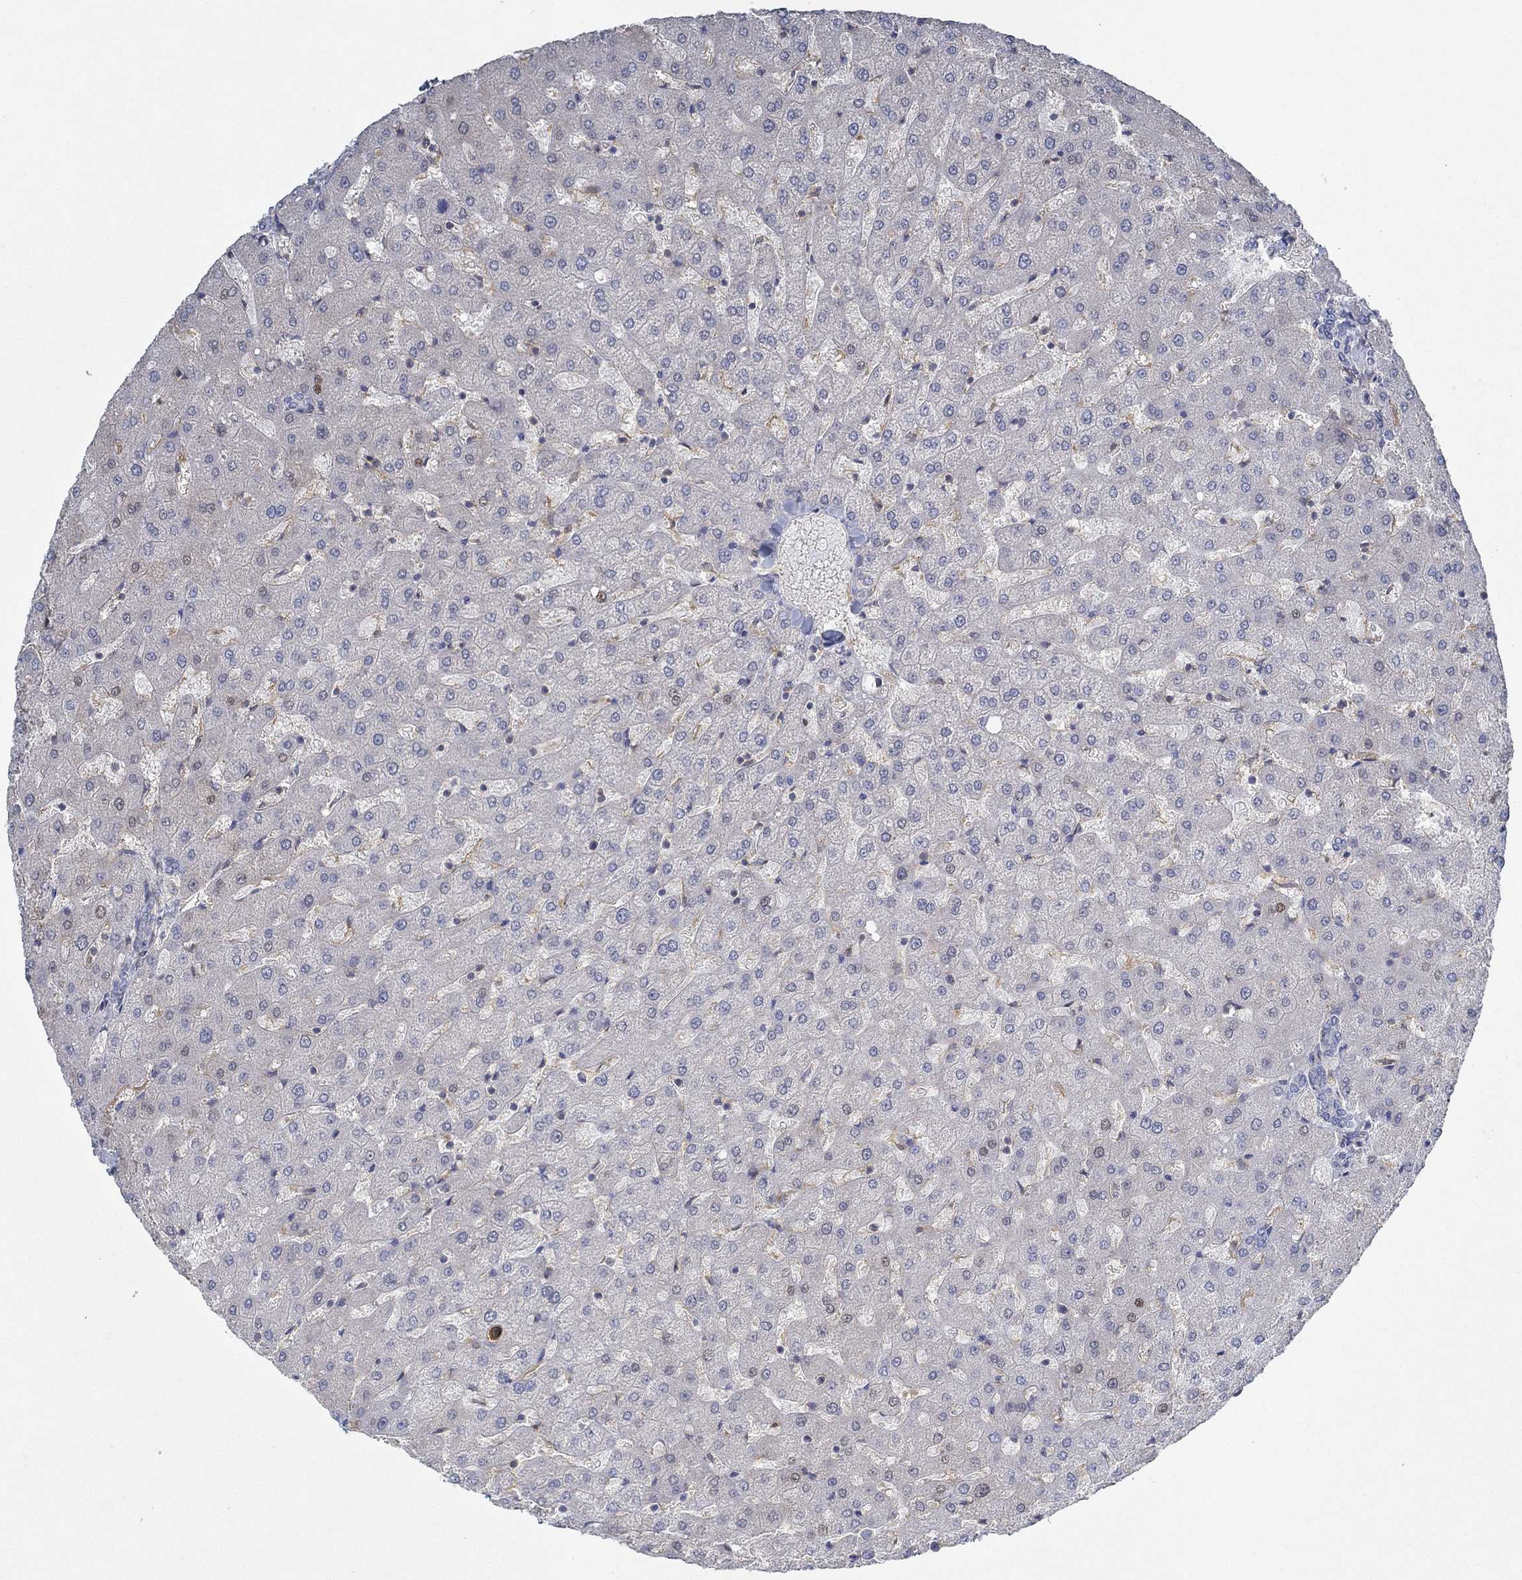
{"staining": {"intensity": "negative", "quantity": "none", "location": "none"}, "tissue": "liver", "cell_type": "Cholangiocytes", "image_type": "normal", "snomed": [{"axis": "morphology", "description": "Normal tissue, NOS"}, {"axis": "topography", "description": "Liver"}], "caption": "Image shows no significant protein positivity in cholangiocytes of normal liver. Nuclei are stained in blue.", "gene": "MTHFR", "patient": {"sex": "female", "age": 50}}